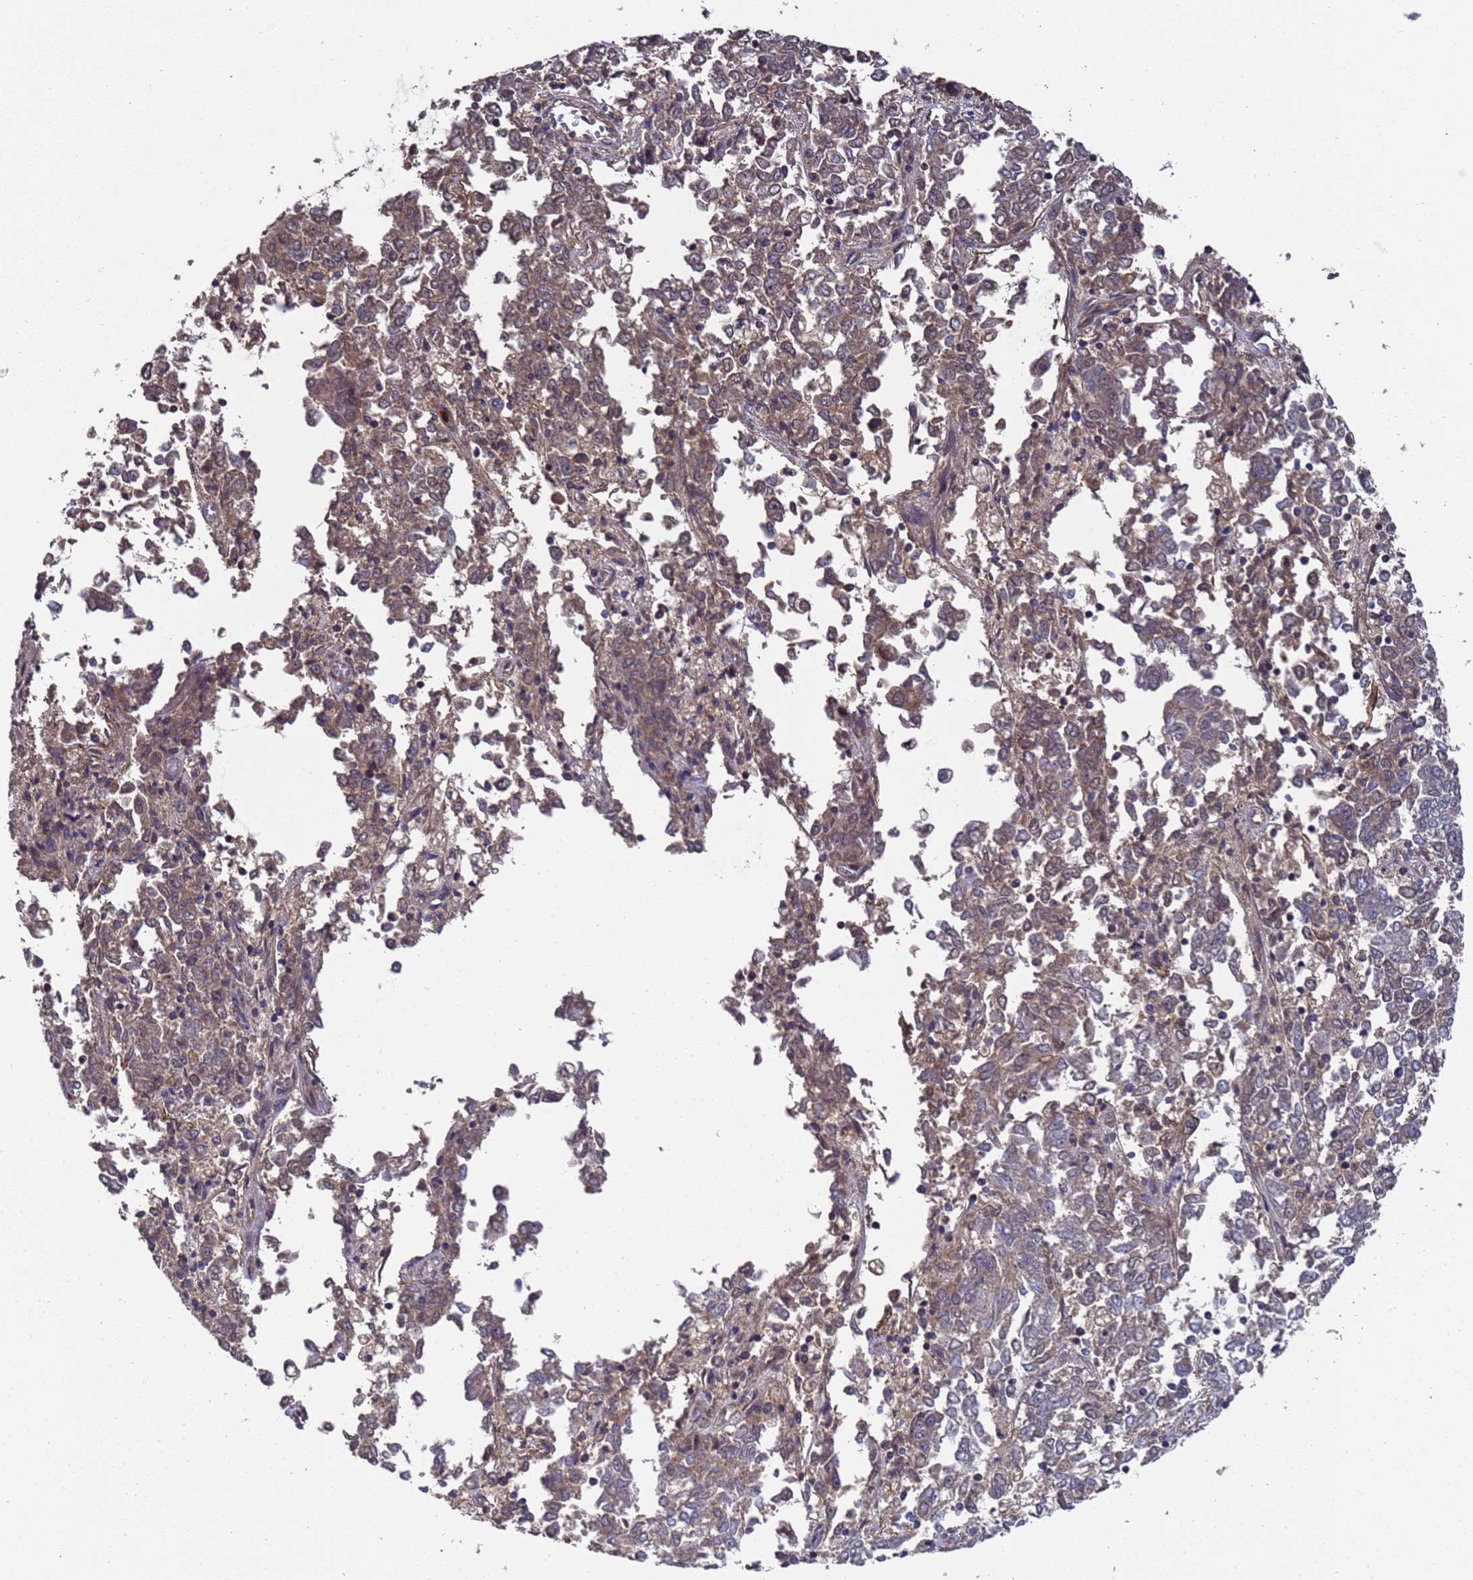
{"staining": {"intensity": "weak", "quantity": ">75%", "location": "cytoplasmic/membranous"}, "tissue": "endometrial cancer", "cell_type": "Tumor cells", "image_type": "cancer", "snomed": [{"axis": "morphology", "description": "Adenocarcinoma, NOS"}, {"axis": "topography", "description": "Endometrium"}], "caption": "Human adenocarcinoma (endometrial) stained for a protein (brown) exhibits weak cytoplasmic/membranous positive expression in approximately >75% of tumor cells.", "gene": "GSTCD", "patient": {"sex": "female", "age": 80}}